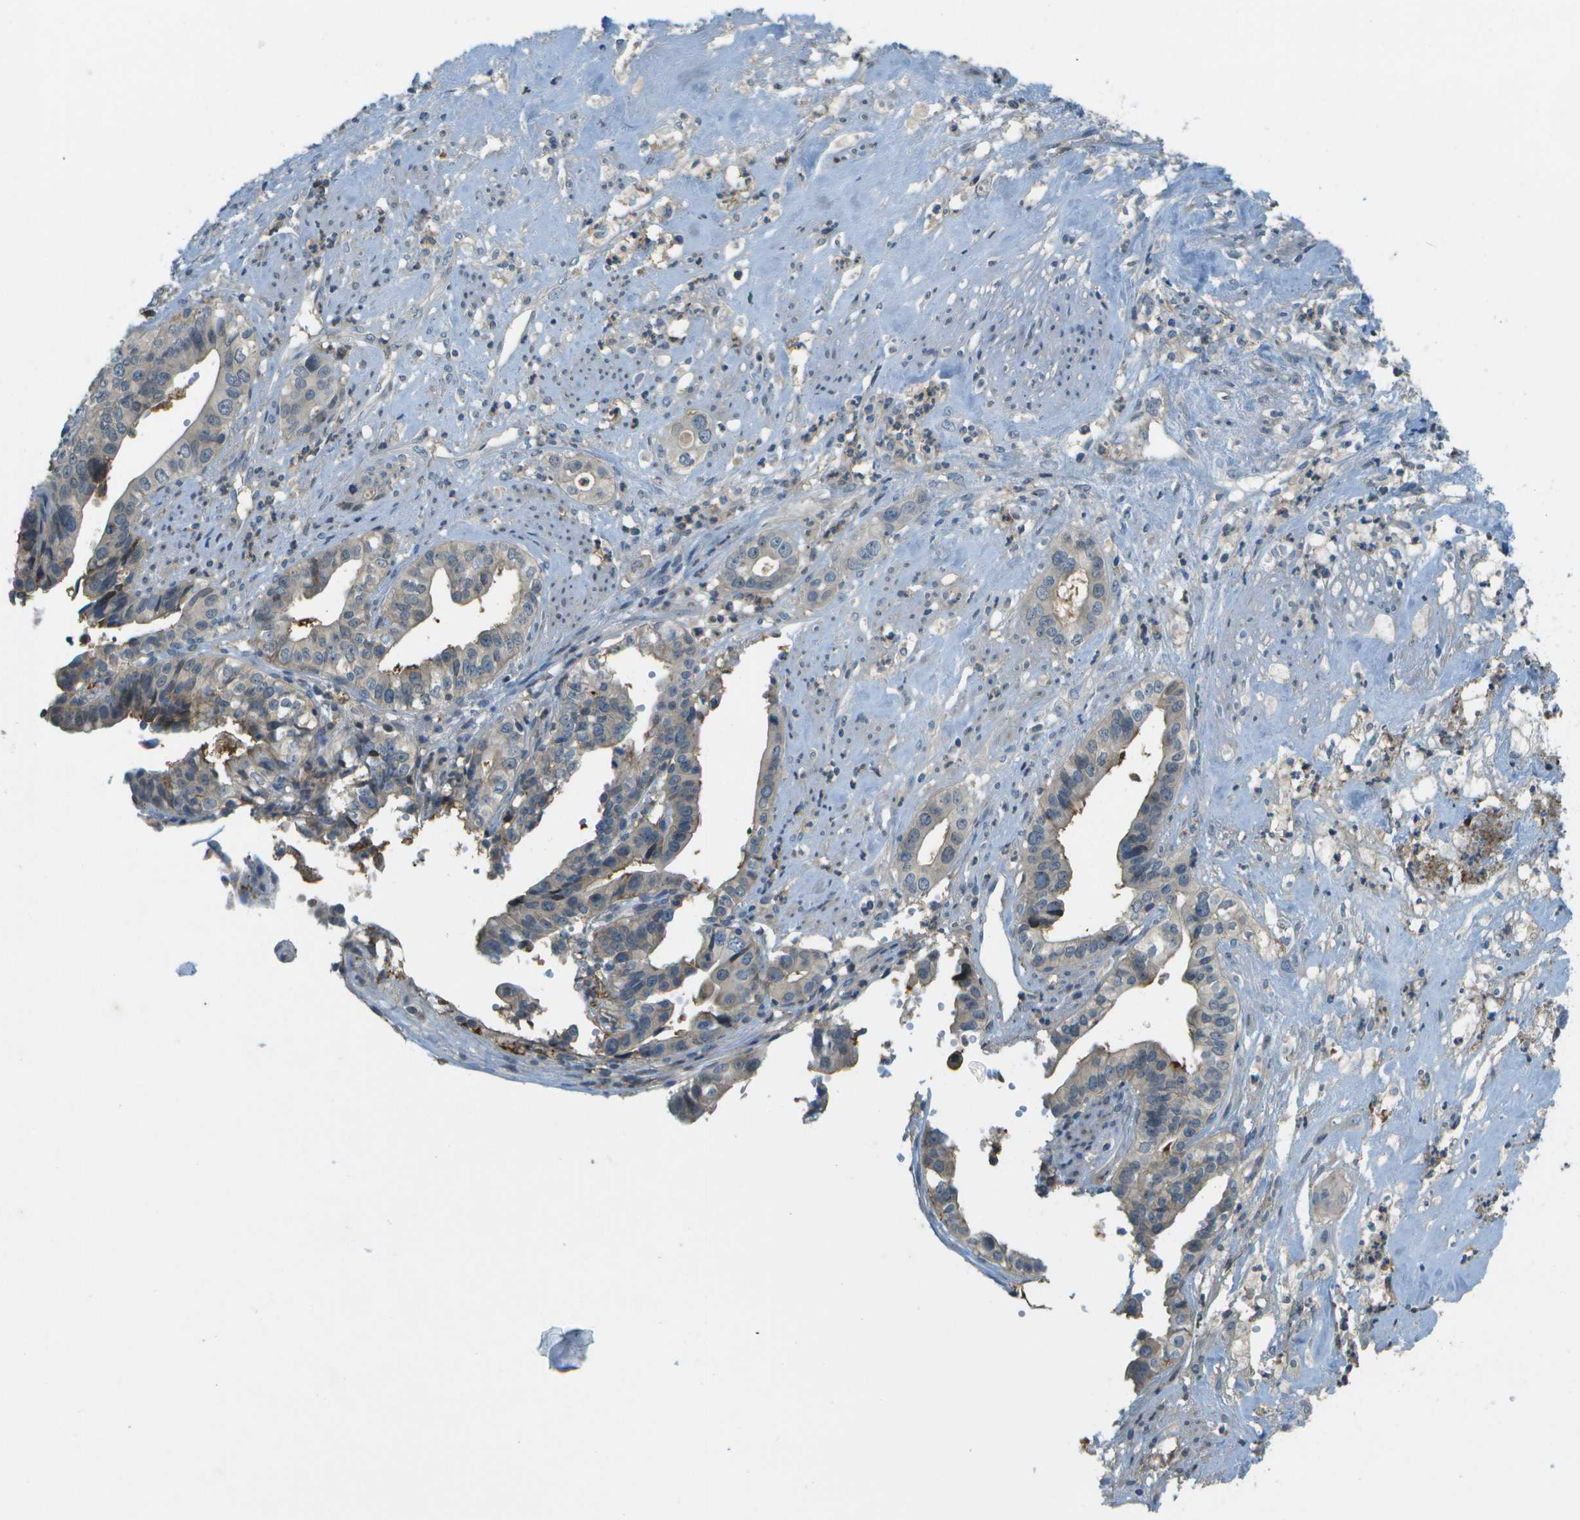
{"staining": {"intensity": "weak", "quantity": "<25%", "location": "cytoplasmic/membranous"}, "tissue": "liver cancer", "cell_type": "Tumor cells", "image_type": "cancer", "snomed": [{"axis": "morphology", "description": "Cholangiocarcinoma"}, {"axis": "topography", "description": "Liver"}], "caption": "Tumor cells show no significant protein expression in liver cholangiocarcinoma. The staining is performed using DAB brown chromogen with nuclei counter-stained in using hematoxylin.", "gene": "LRRC66", "patient": {"sex": "female", "age": 61}}